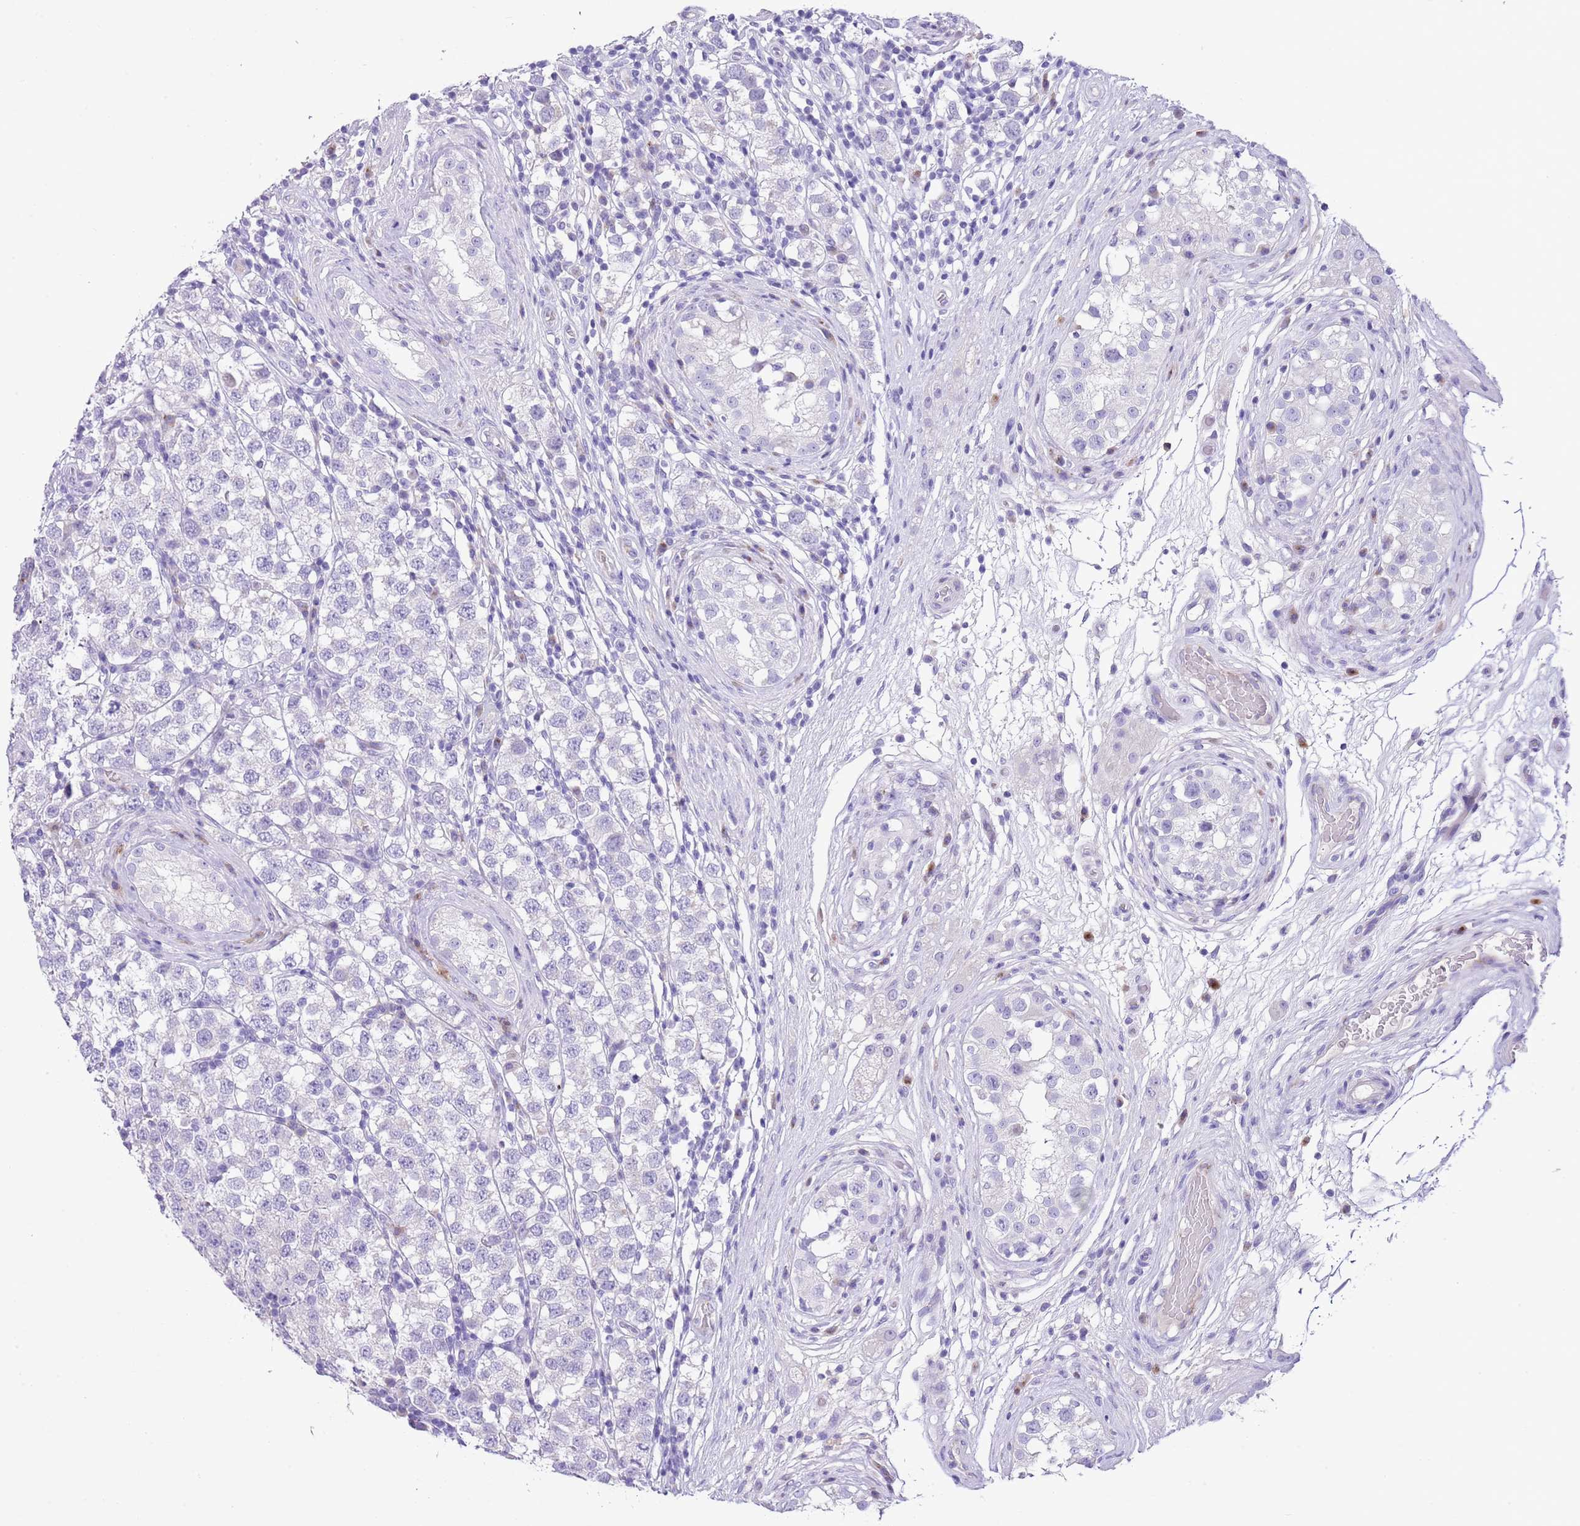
{"staining": {"intensity": "negative", "quantity": "none", "location": "none"}, "tissue": "testis cancer", "cell_type": "Tumor cells", "image_type": "cancer", "snomed": [{"axis": "morphology", "description": "Seminoma, NOS"}, {"axis": "topography", "description": "Testis"}], "caption": "Immunohistochemical staining of human testis cancer (seminoma) shows no significant positivity in tumor cells.", "gene": "CLEC2A", "patient": {"sex": "male", "age": 34}}